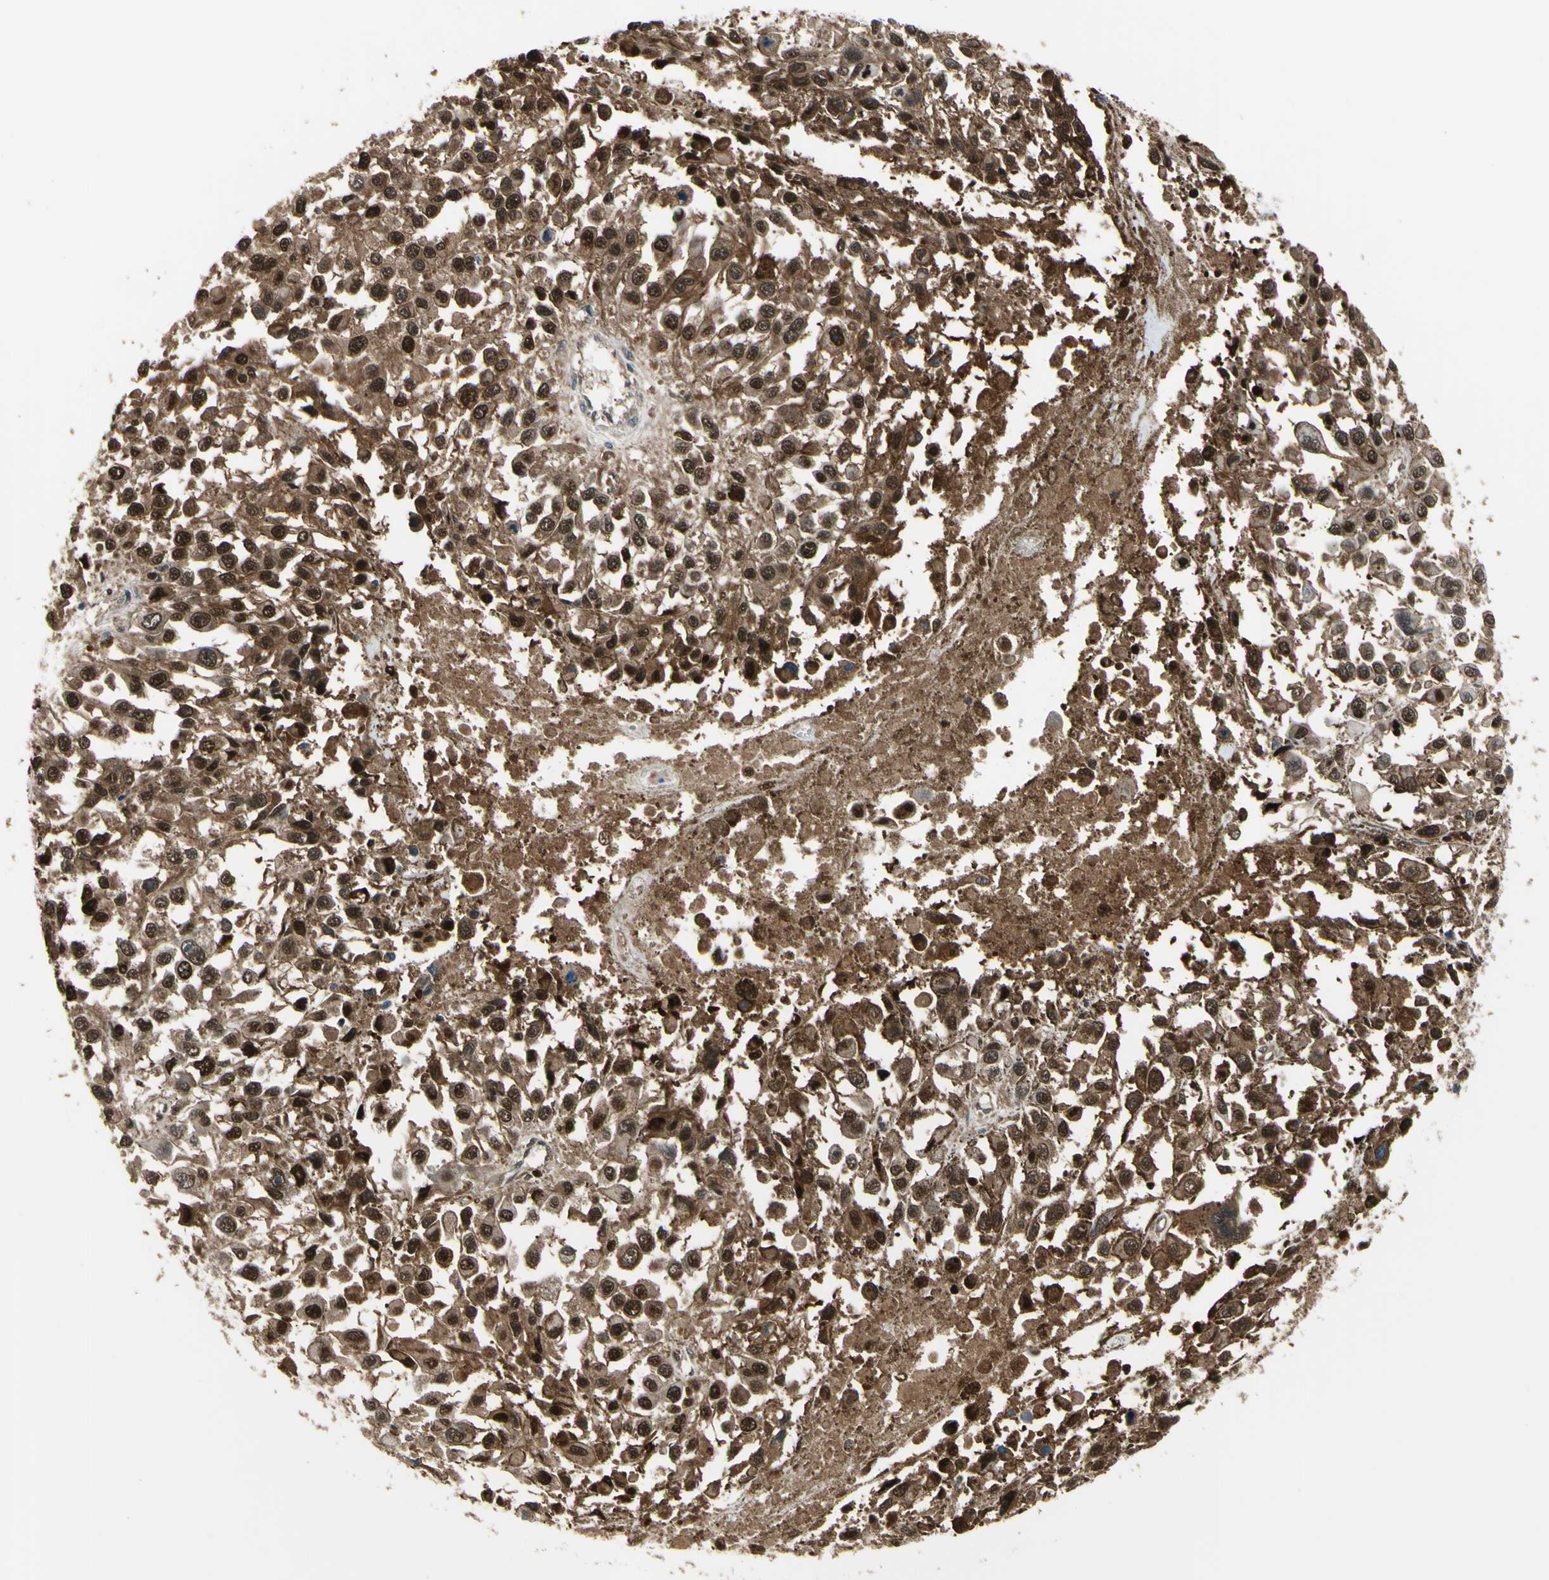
{"staining": {"intensity": "strong", "quantity": ">75%", "location": "cytoplasmic/membranous,nuclear"}, "tissue": "melanoma", "cell_type": "Tumor cells", "image_type": "cancer", "snomed": [{"axis": "morphology", "description": "Malignant melanoma, Metastatic site"}, {"axis": "topography", "description": "Lymph node"}], "caption": "This photomicrograph reveals melanoma stained with immunohistochemistry (IHC) to label a protein in brown. The cytoplasmic/membranous and nuclear of tumor cells show strong positivity for the protein. Nuclei are counter-stained blue.", "gene": "HSPA4", "patient": {"sex": "male", "age": 59}}